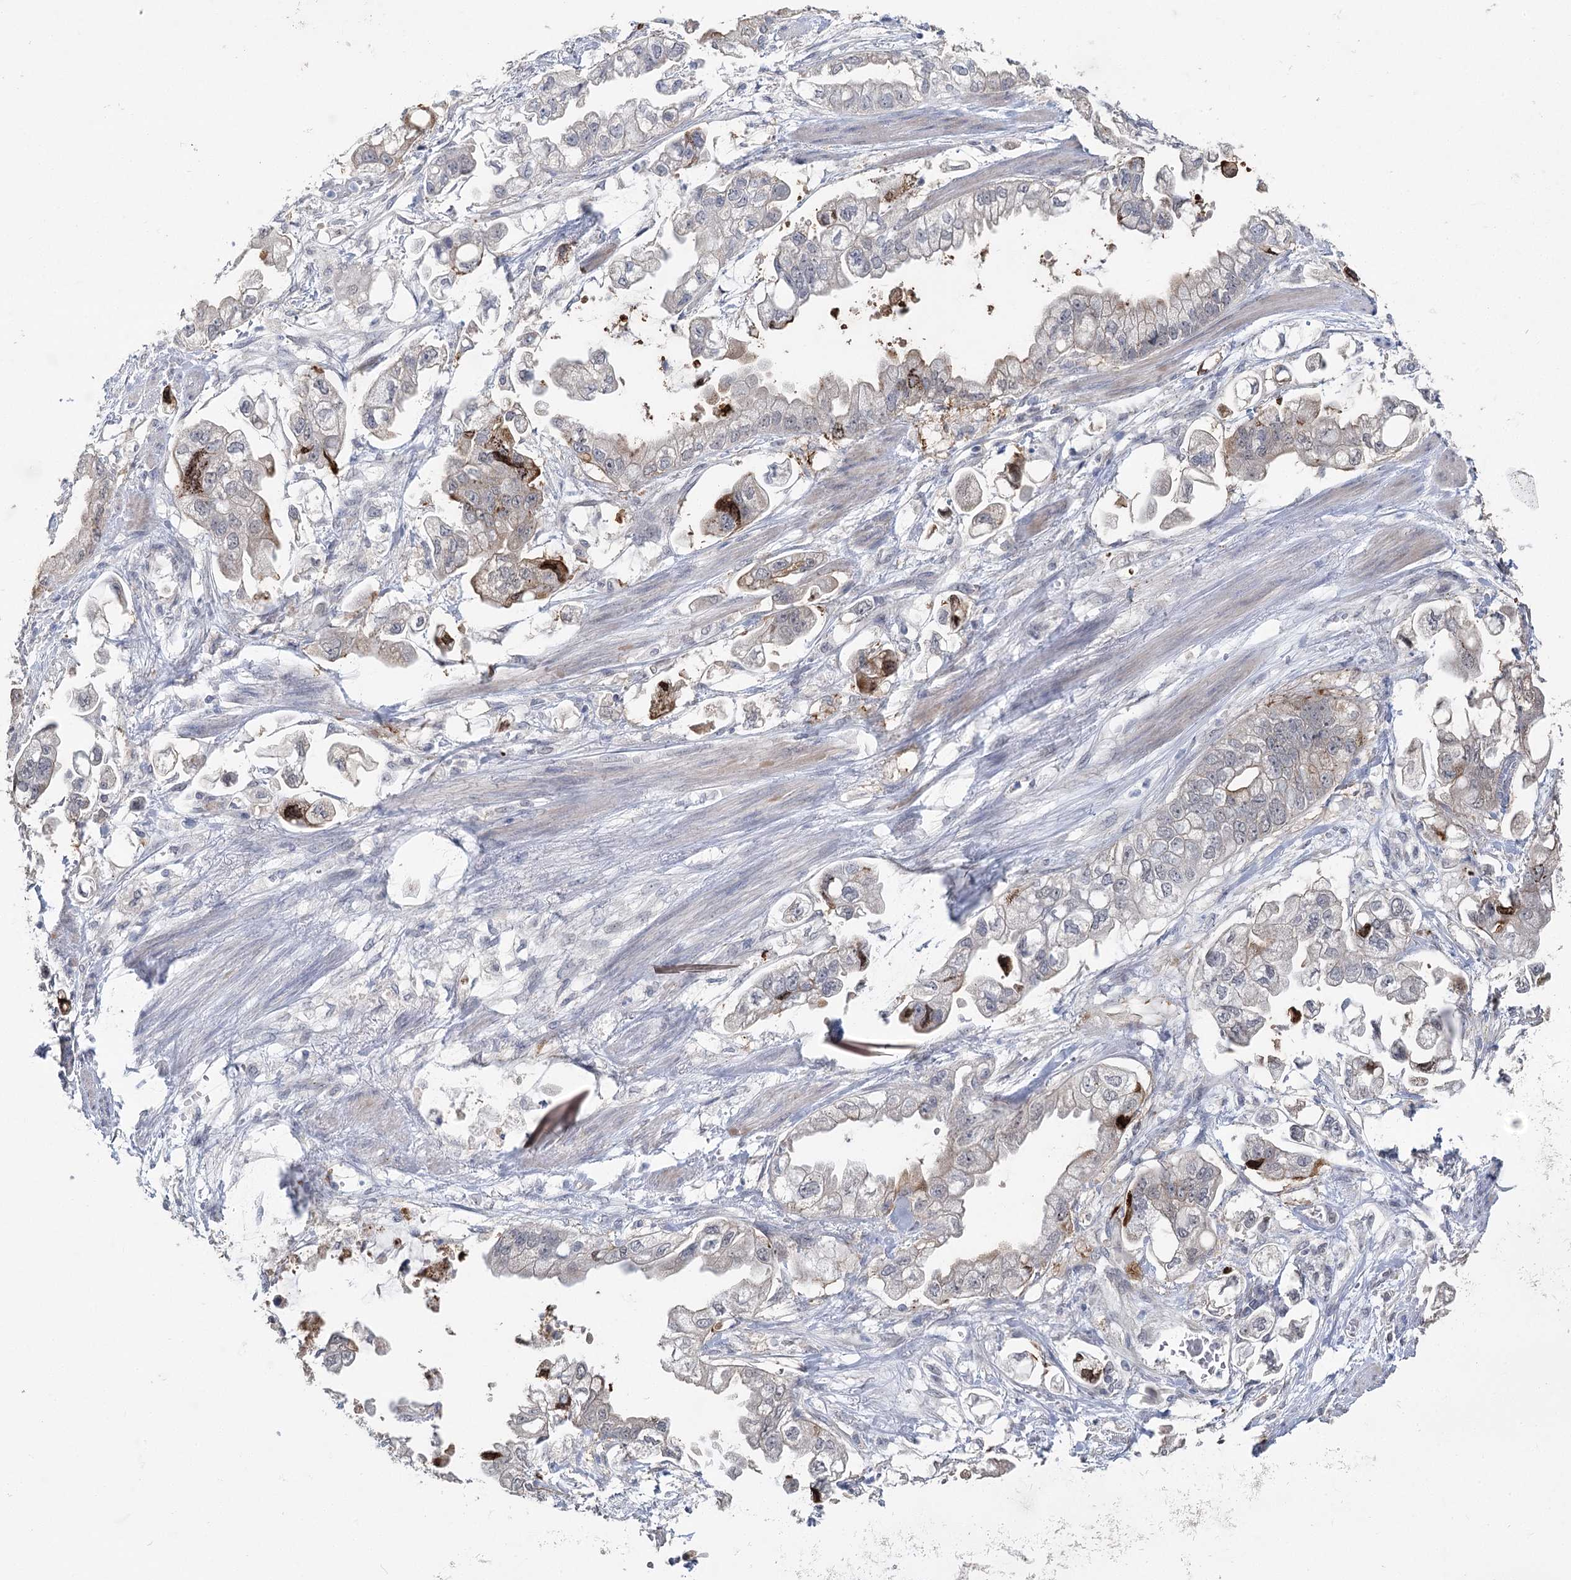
{"staining": {"intensity": "strong", "quantity": "<25%", "location": "cytoplasmic/membranous,nuclear"}, "tissue": "stomach cancer", "cell_type": "Tumor cells", "image_type": "cancer", "snomed": [{"axis": "morphology", "description": "Adenocarcinoma, NOS"}, {"axis": "topography", "description": "Stomach"}], "caption": "The immunohistochemical stain shows strong cytoplasmic/membranous and nuclear positivity in tumor cells of adenocarcinoma (stomach) tissue. The protein is shown in brown color, while the nuclei are stained blue.", "gene": "PHYHIPL", "patient": {"sex": "male", "age": 62}}